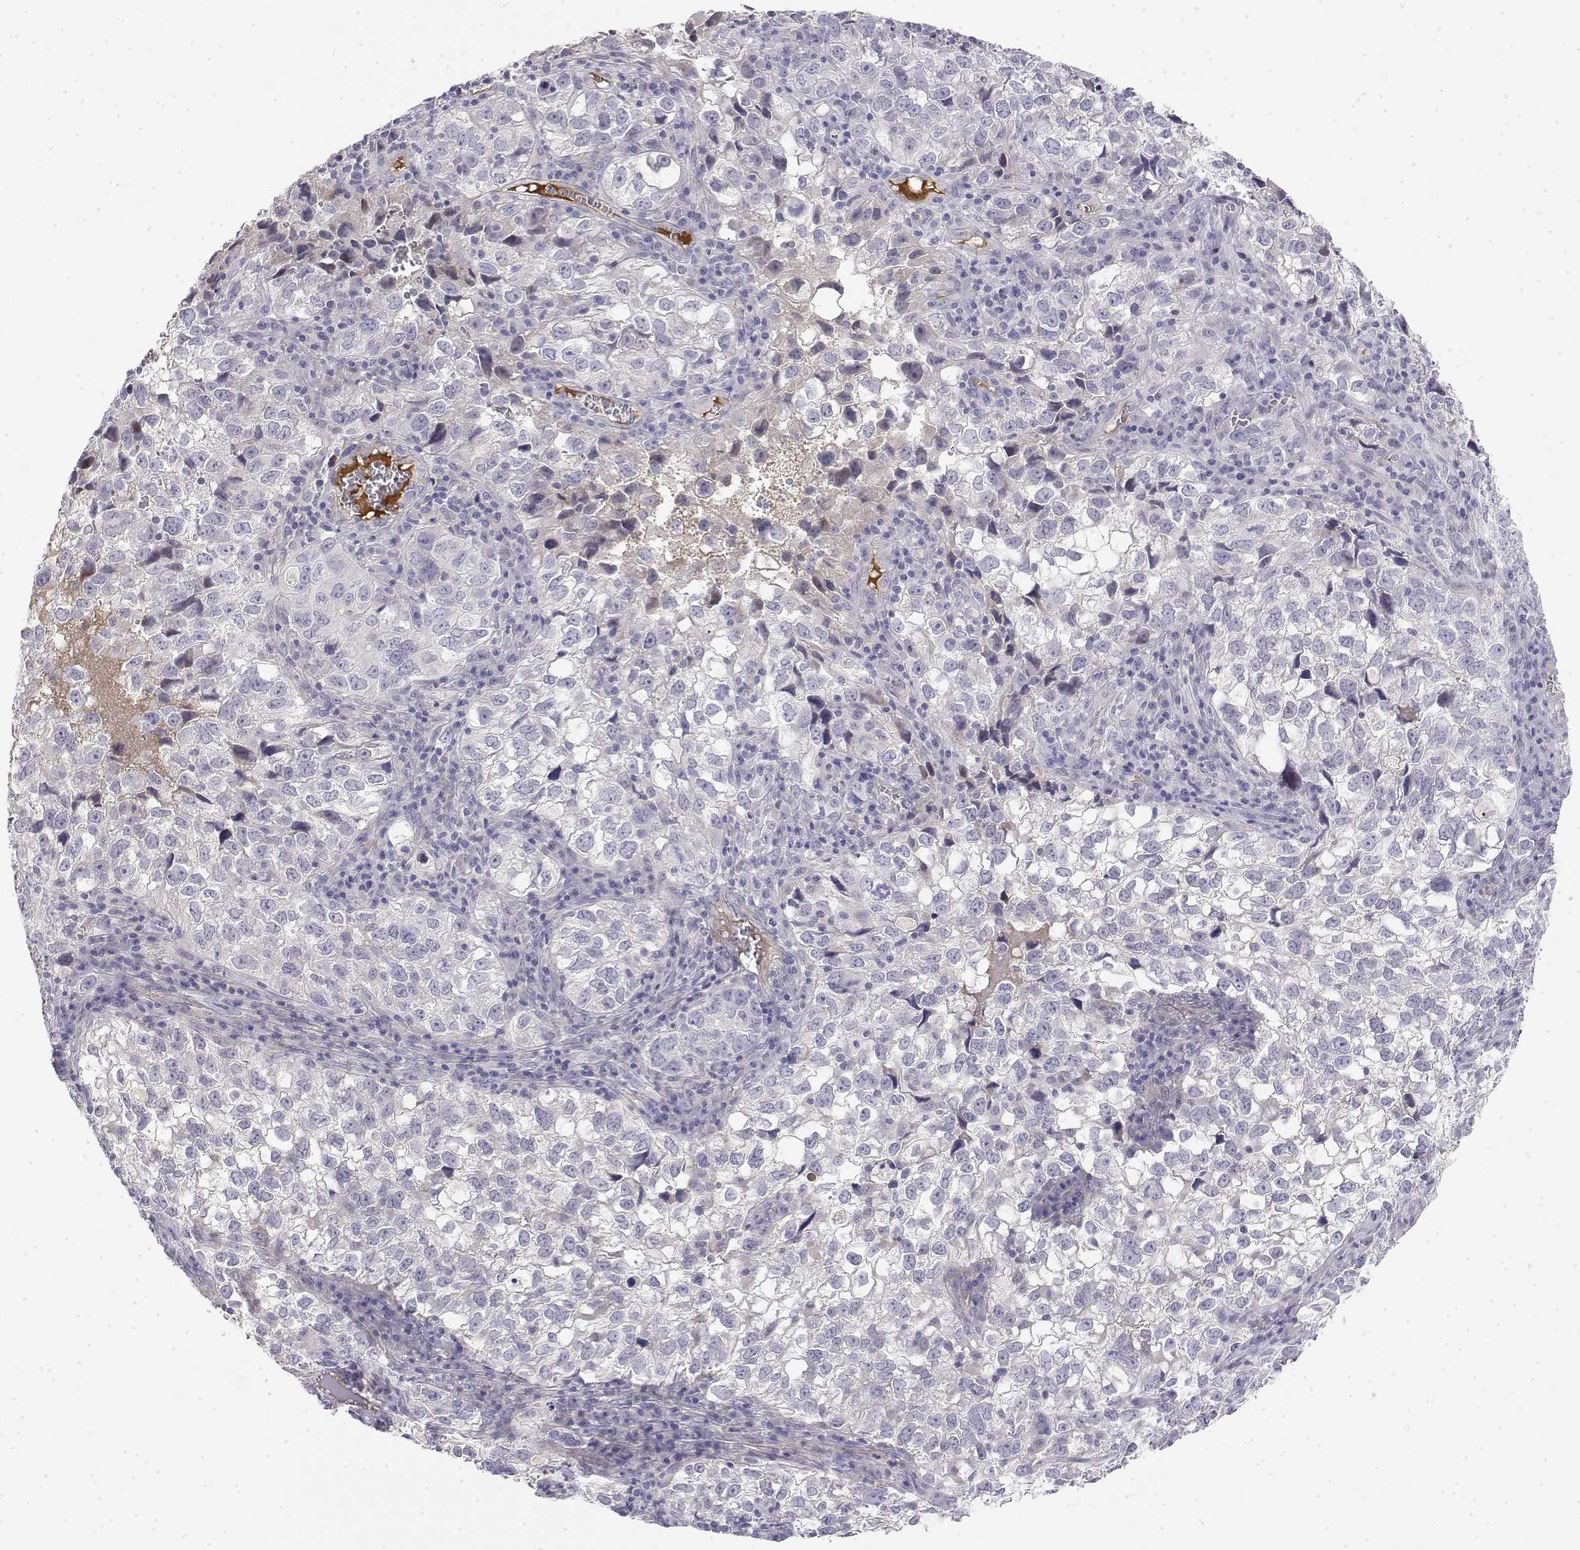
{"staining": {"intensity": "negative", "quantity": "none", "location": "none"}, "tissue": "cervical cancer", "cell_type": "Tumor cells", "image_type": "cancer", "snomed": [{"axis": "morphology", "description": "Squamous cell carcinoma, NOS"}, {"axis": "topography", "description": "Cervix"}], "caption": "Tumor cells show no significant expression in cervical squamous cell carcinoma.", "gene": "GGACT", "patient": {"sex": "female", "age": 55}}